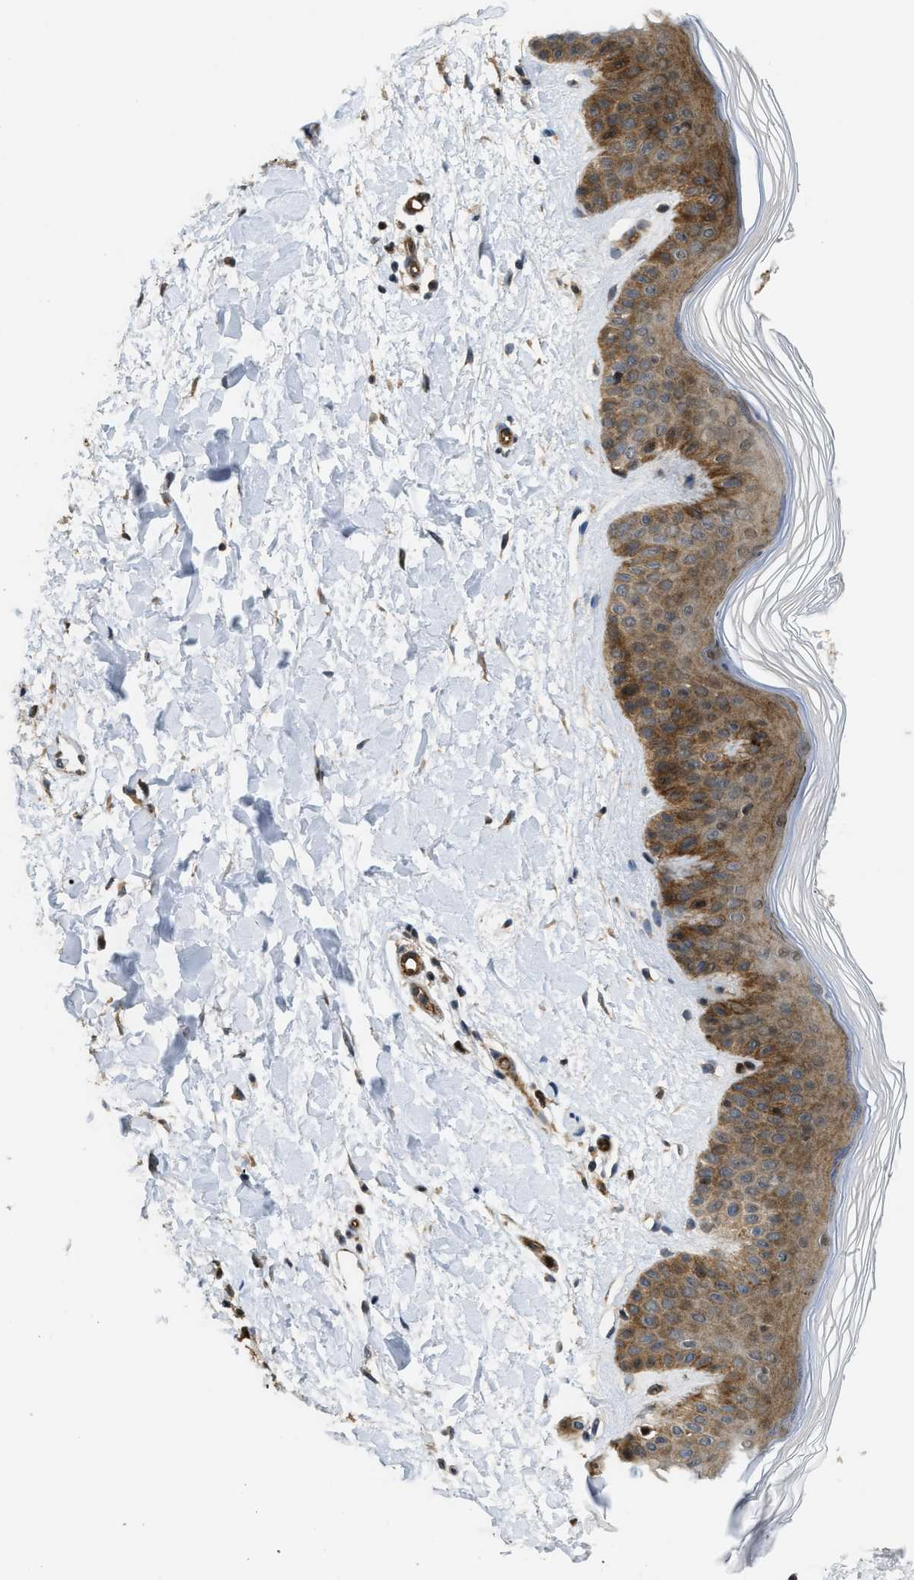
{"staining": {"intensity": "weak", "quantity": ">75%", "location": "cytoplasmic/membranous"}, "tissue": "skin", "cell_type": "Fibroblasts", "image_type": "normal", "snomed": [{"axis": "morphology", "description": "Normal tissue, NOS"}, {"axis": "morphology", "description": "Malignant melanoma, Metastatic site"}, {"axis": "topography", "description": "Skin"}], "caption": "A micrograph of skin stained for a protein exhibits weak cytoplasmic/membranous brown staining in fibroblasts. (DAB IHC, brown staining for protein, blue staining for nuclei).", "gene": "DPF2", "patient": {"sex": "male", "age": 41}}